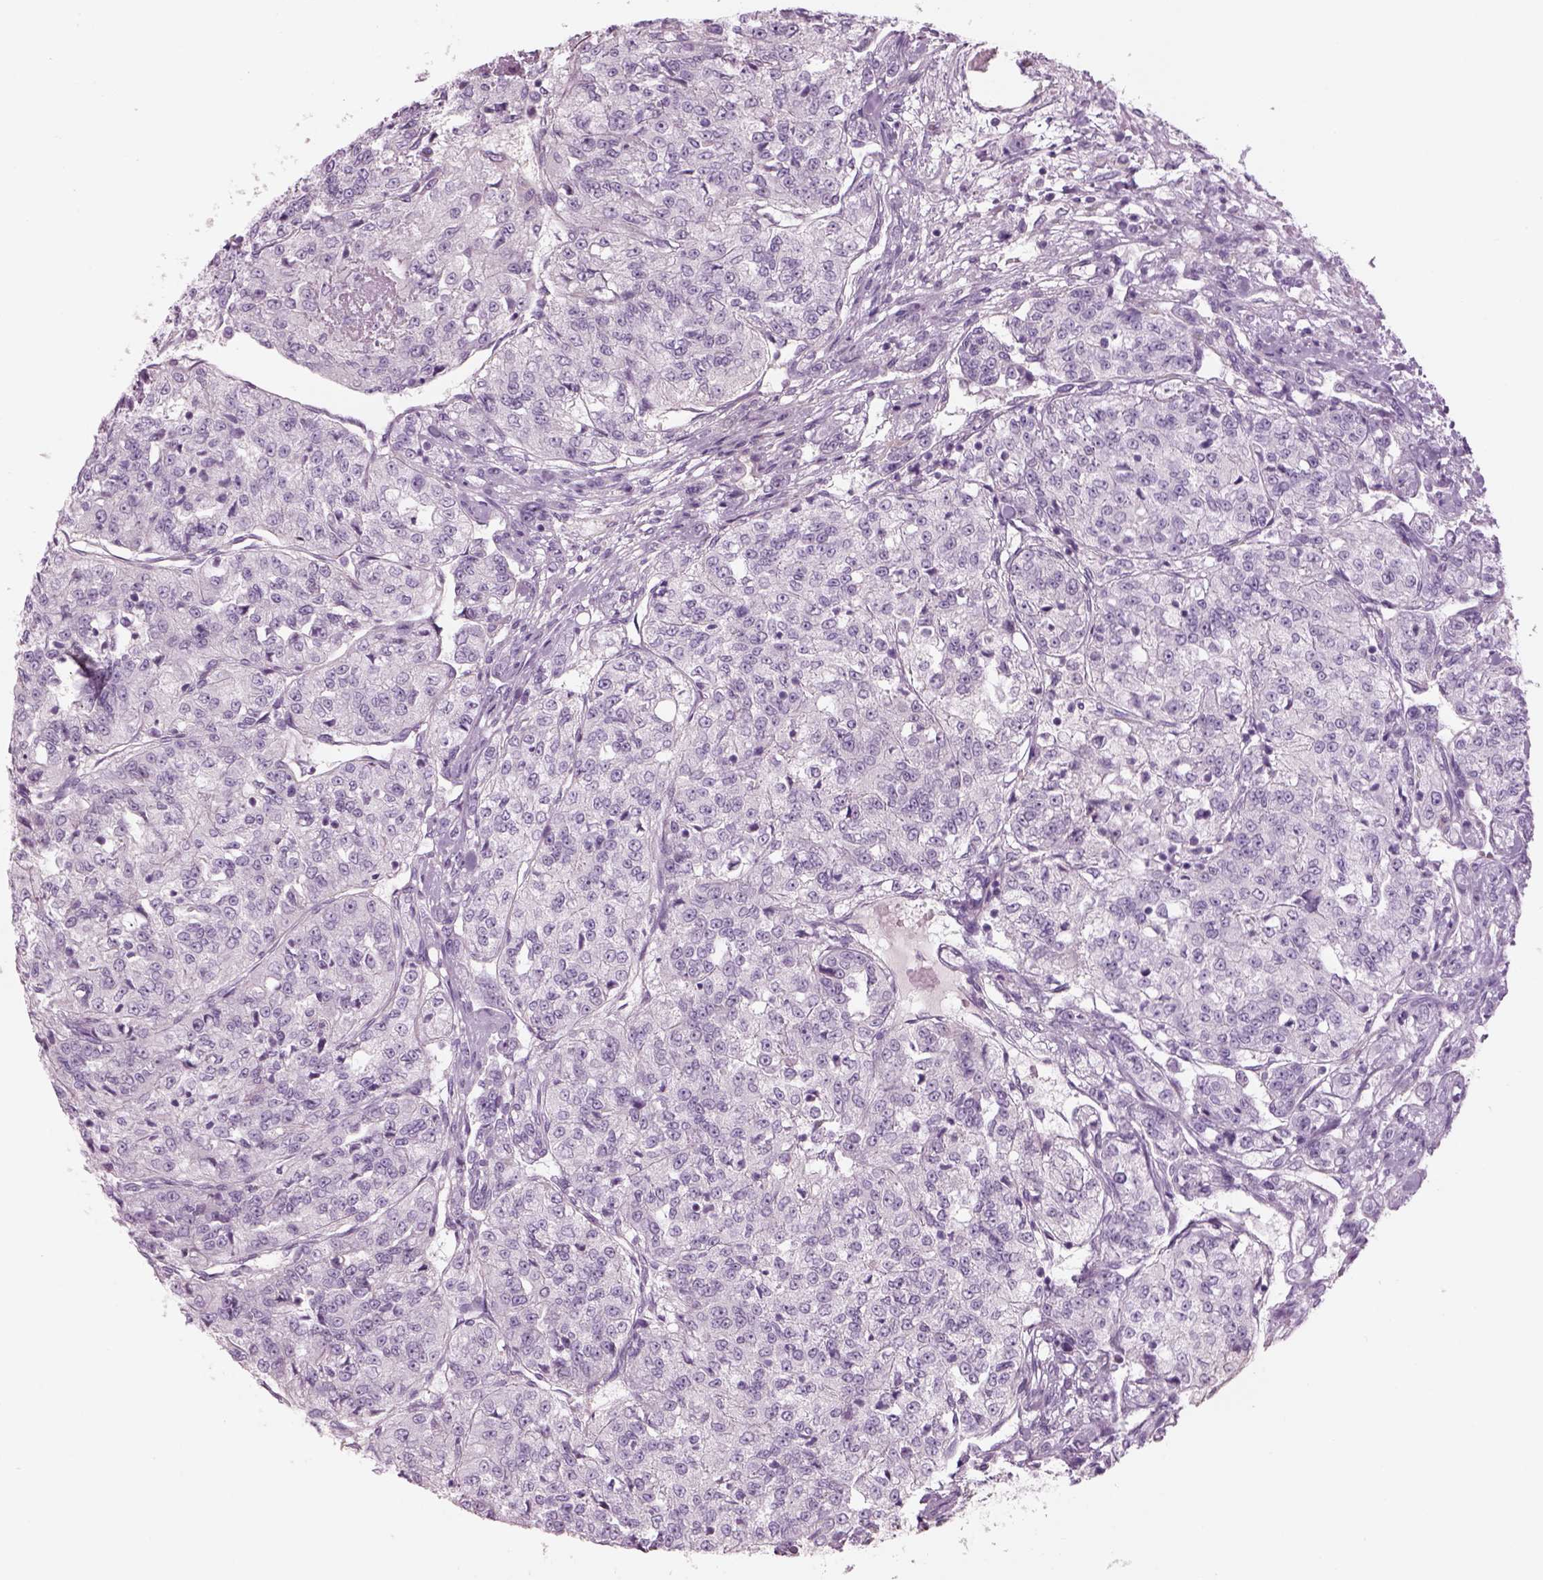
{"staining": {"intensity": "negative", "quantity": "none", "location": "none"}, "tissue": "renal cancer", "cell_type": "Tumor cells", "image_type": "cancer", "snomed": [{"axis": "morphology", "description": "Adenocarcinoma, NOS"}, {"axis": "topography", "description": "Kidney"}], "caption": "Adenocarcinoma (renal) stained for a protein using immunohistochemistry reveals no positivity tumor cells.", "gene": "GAS2L2", "patient": {"sex": "female", "age": 63}}